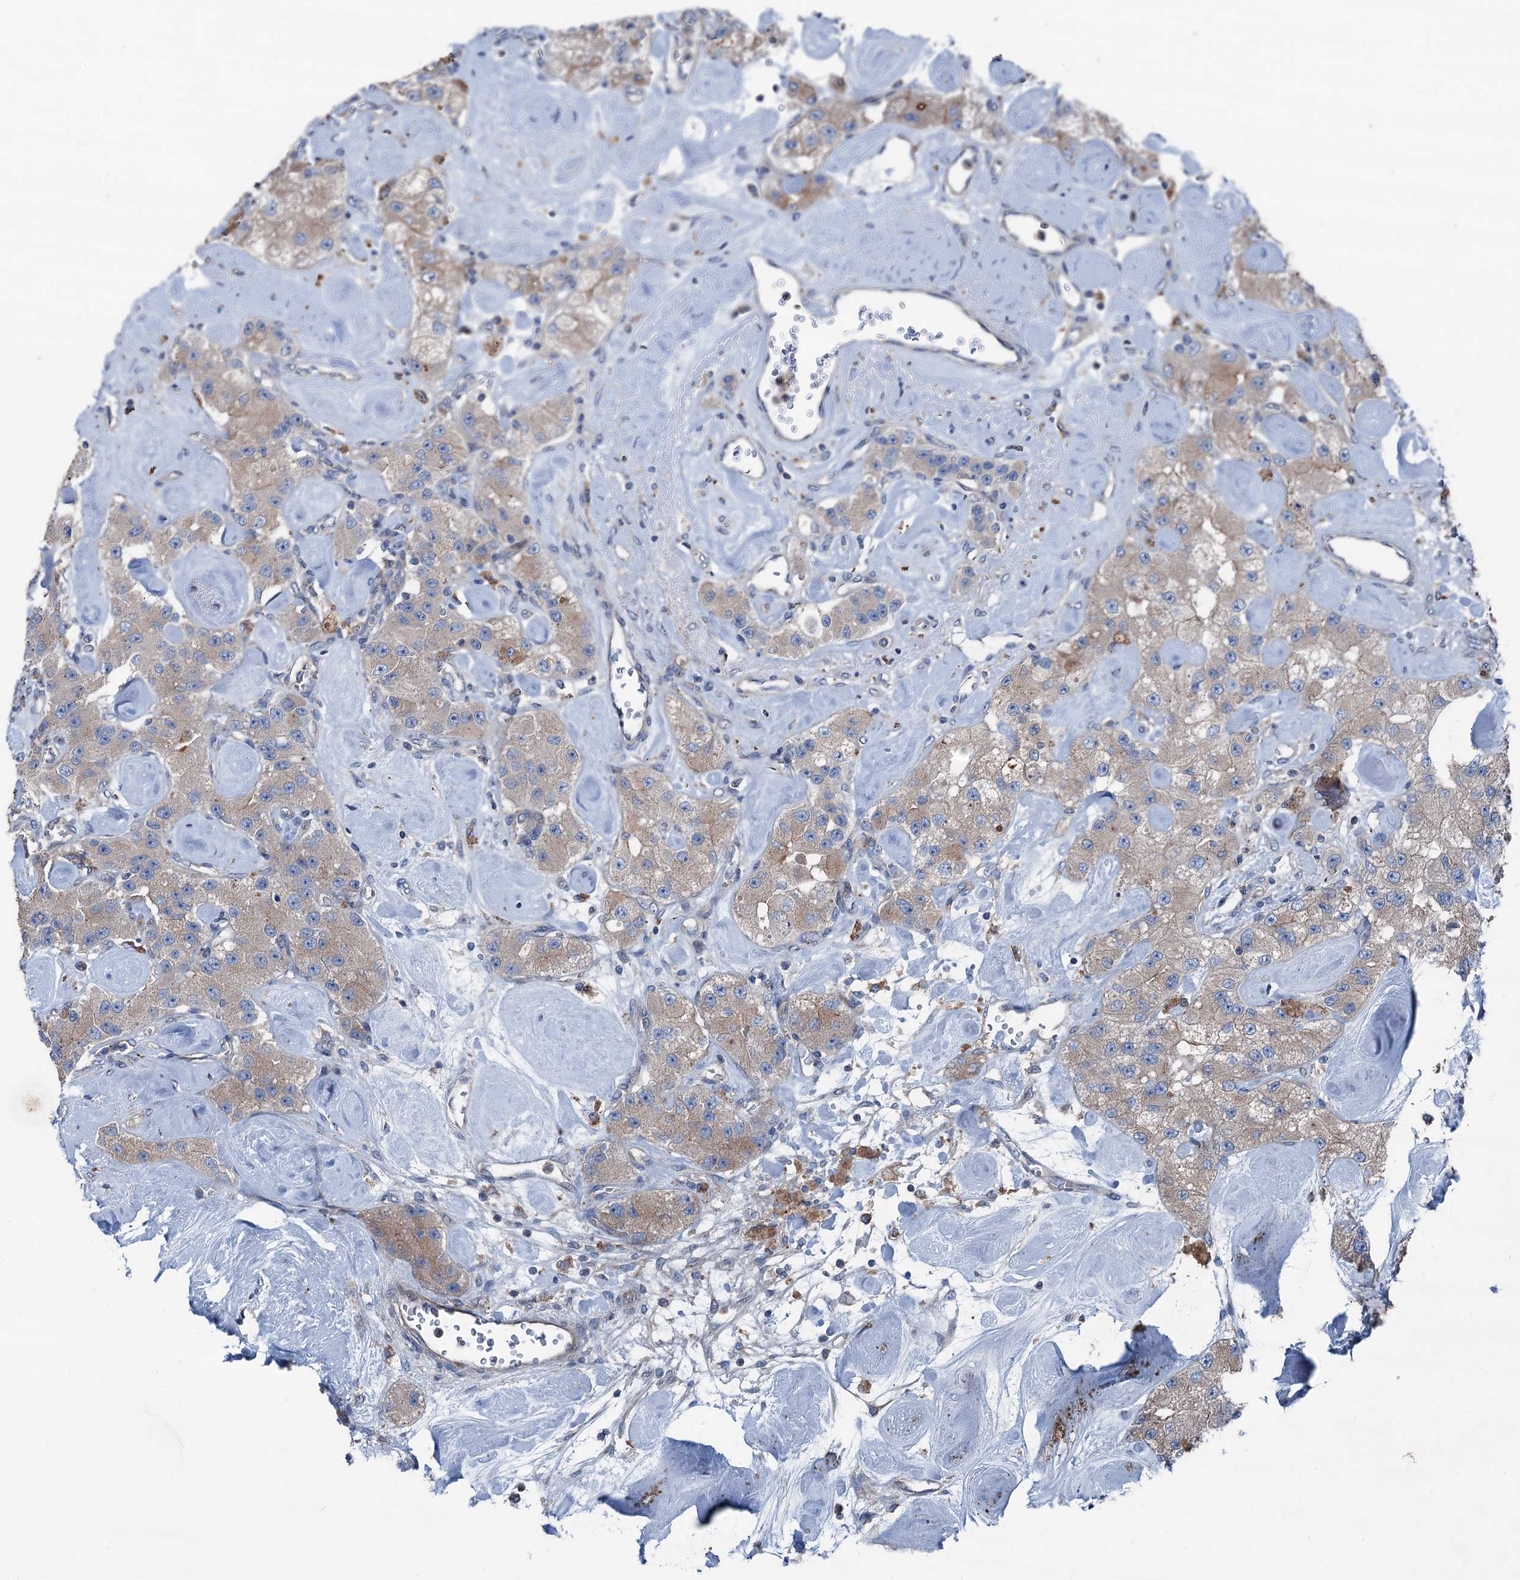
{"staining": {"intensity": "weak", "quantity": ">75%", "location": "cytoplasmic/membranous"}, "tissue": "carcinoid", "cell_type": "Tumor cells", "image_type": "cancer", "snomed": [{"axis": "morphology", "description": "Carcinoid, malignant, NOS"}, {"axis": "topography", "description": "Pancreas"}], "caption": "This is an image of immunohistochemistry staining of malignant carcinoid, which shows weak positivity in the cytoplasmic/membranous of tumor cells.", "gene": "RUFY1", "patient": {"sex": "male", "age": 41}}